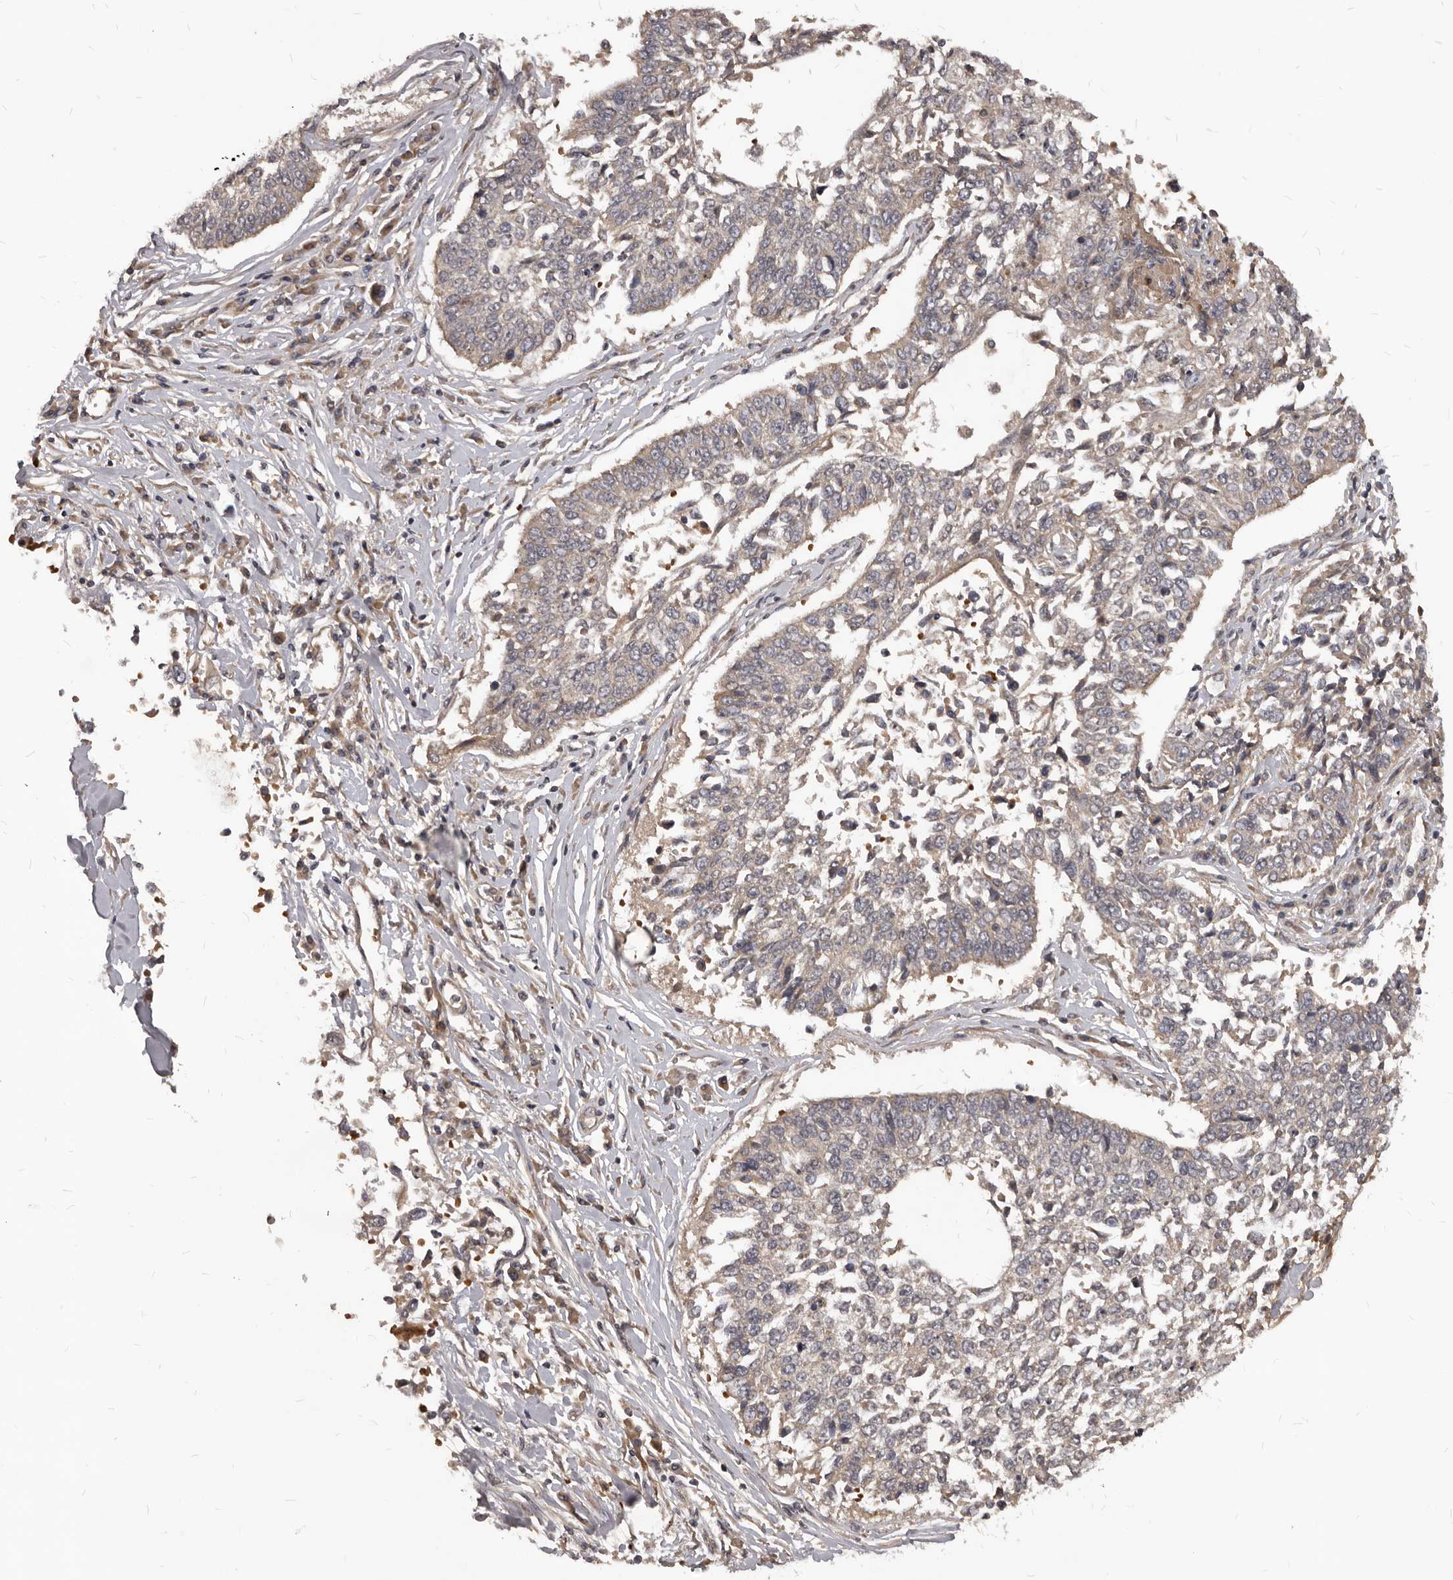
{"staining": {"intensity": "weak", "quantity": ">75%", "location": "cytoplasmic/membranous"}, "tissue": "lung cancer", "cell_type": "Tumor cells", "image_type": "cancer", "snomed": [{"axis": "morphology", "description": "Normal tissue, NOS"}, {"axis": "morphology", "description": "Squamous cell carcinoma, NOS"}, {"axis": "topography", "description": "Cartilage tissue"}, {"axis": "topography", "description": "Lung"}, {"axis": "topography", "description": "Peripheral nerve tissue"}], "caption": "An image showing weak cytoplasmic/membranous positivity in approximately >75% of tumor cells in squamous cell carcinoma (lung), as visualized by brown immunohistochemical staining.", "gene": "GABPB2", "patient": {"sex": "female", "age": 49}}